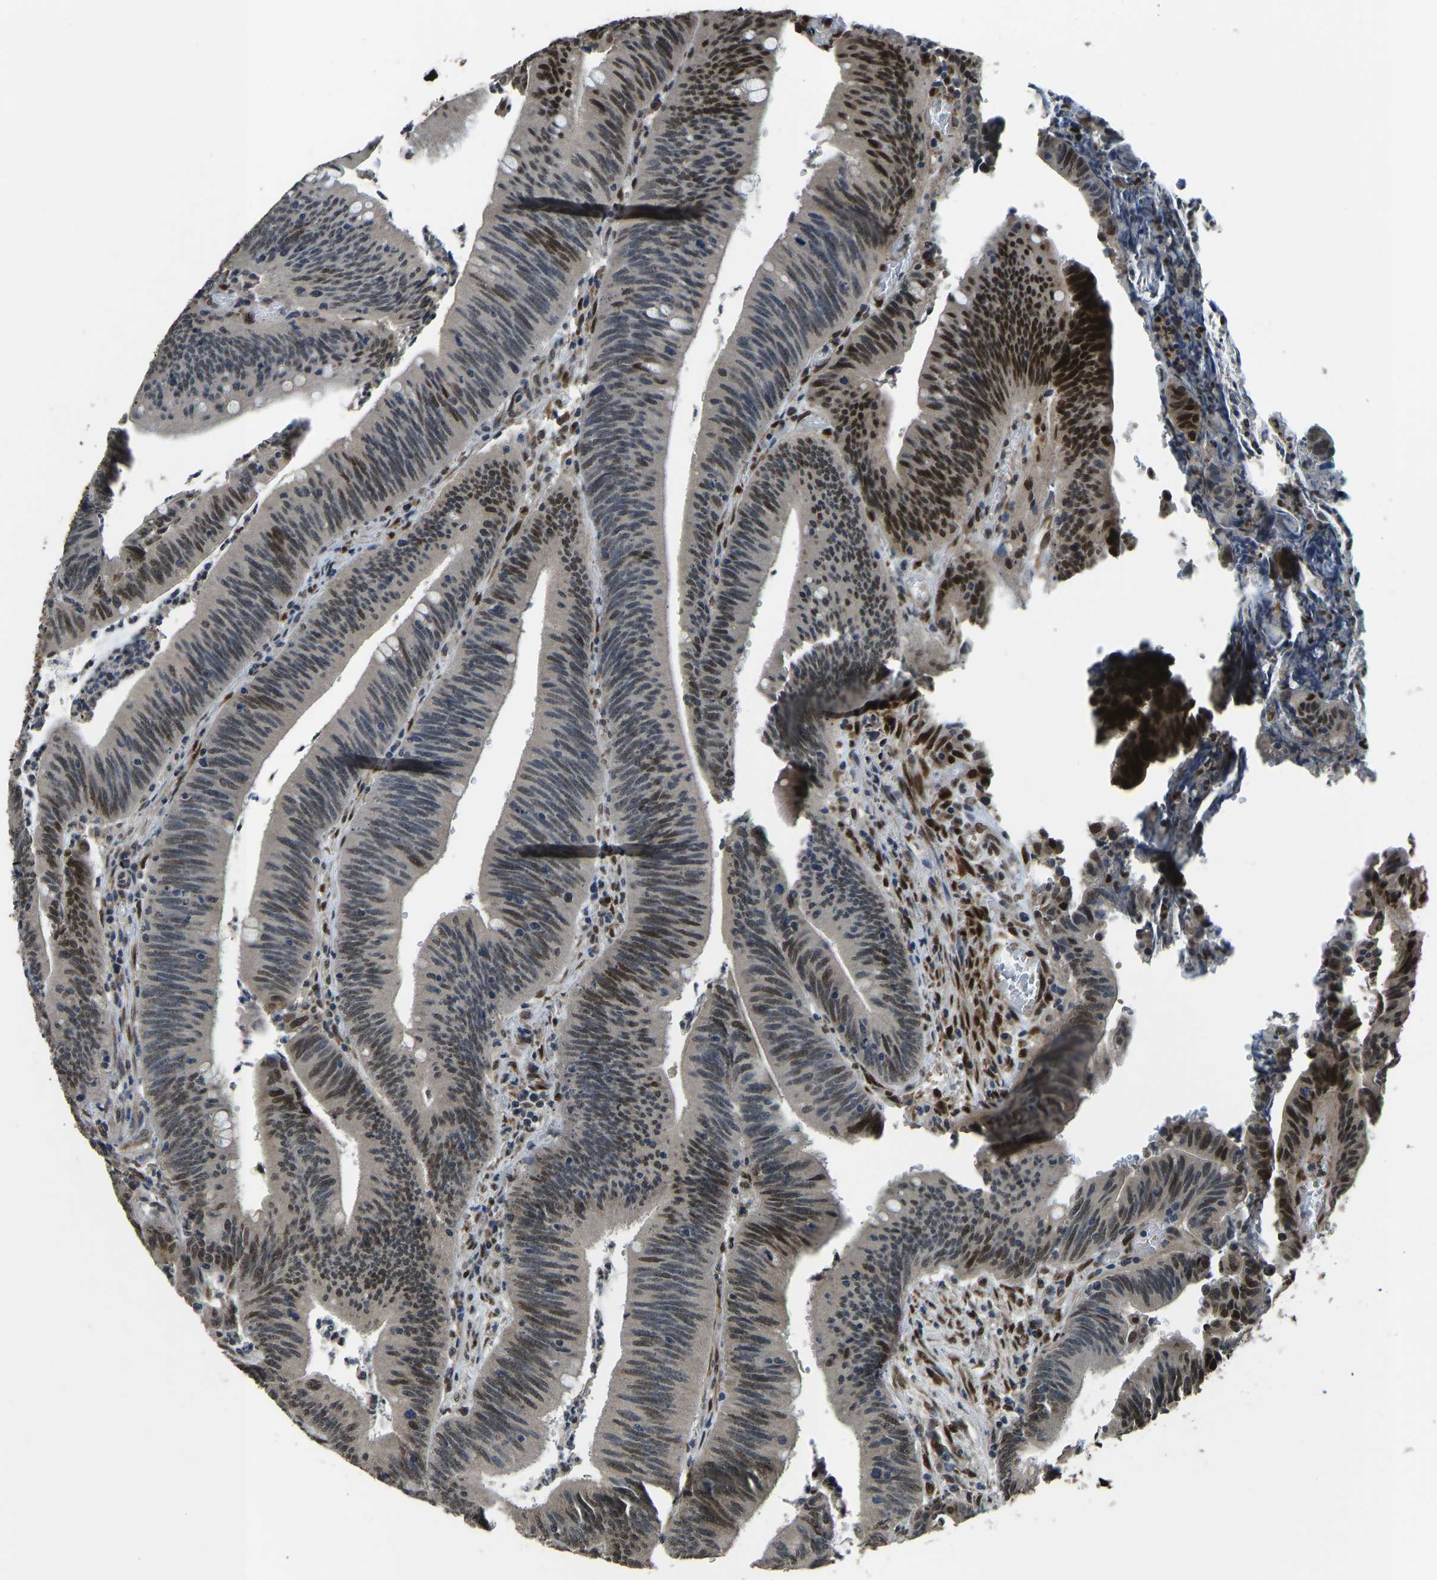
{"staining": {"intensity": "moderate", "quantity": "25%-75%", "location": "nuclear"}, "tissue": "colorectal cancer", "cell_type": "Tumor cells", "image_type": "cancer", "snomed": [{"axis": "morphology", "description": "Normal tissue, NOS"}, {"axis": "morphology", "description": "Adenocarcinoma, NOS"}, {"axis": "topography", "description": "Rectum"}], "caption": "A brown stain labels moderate nuclear positivity of a protein in human colorectal cancer (adenocarcinoma) tumor cells.", "gene": "FOS", "patient": {"sex": "female", "age": 66}}